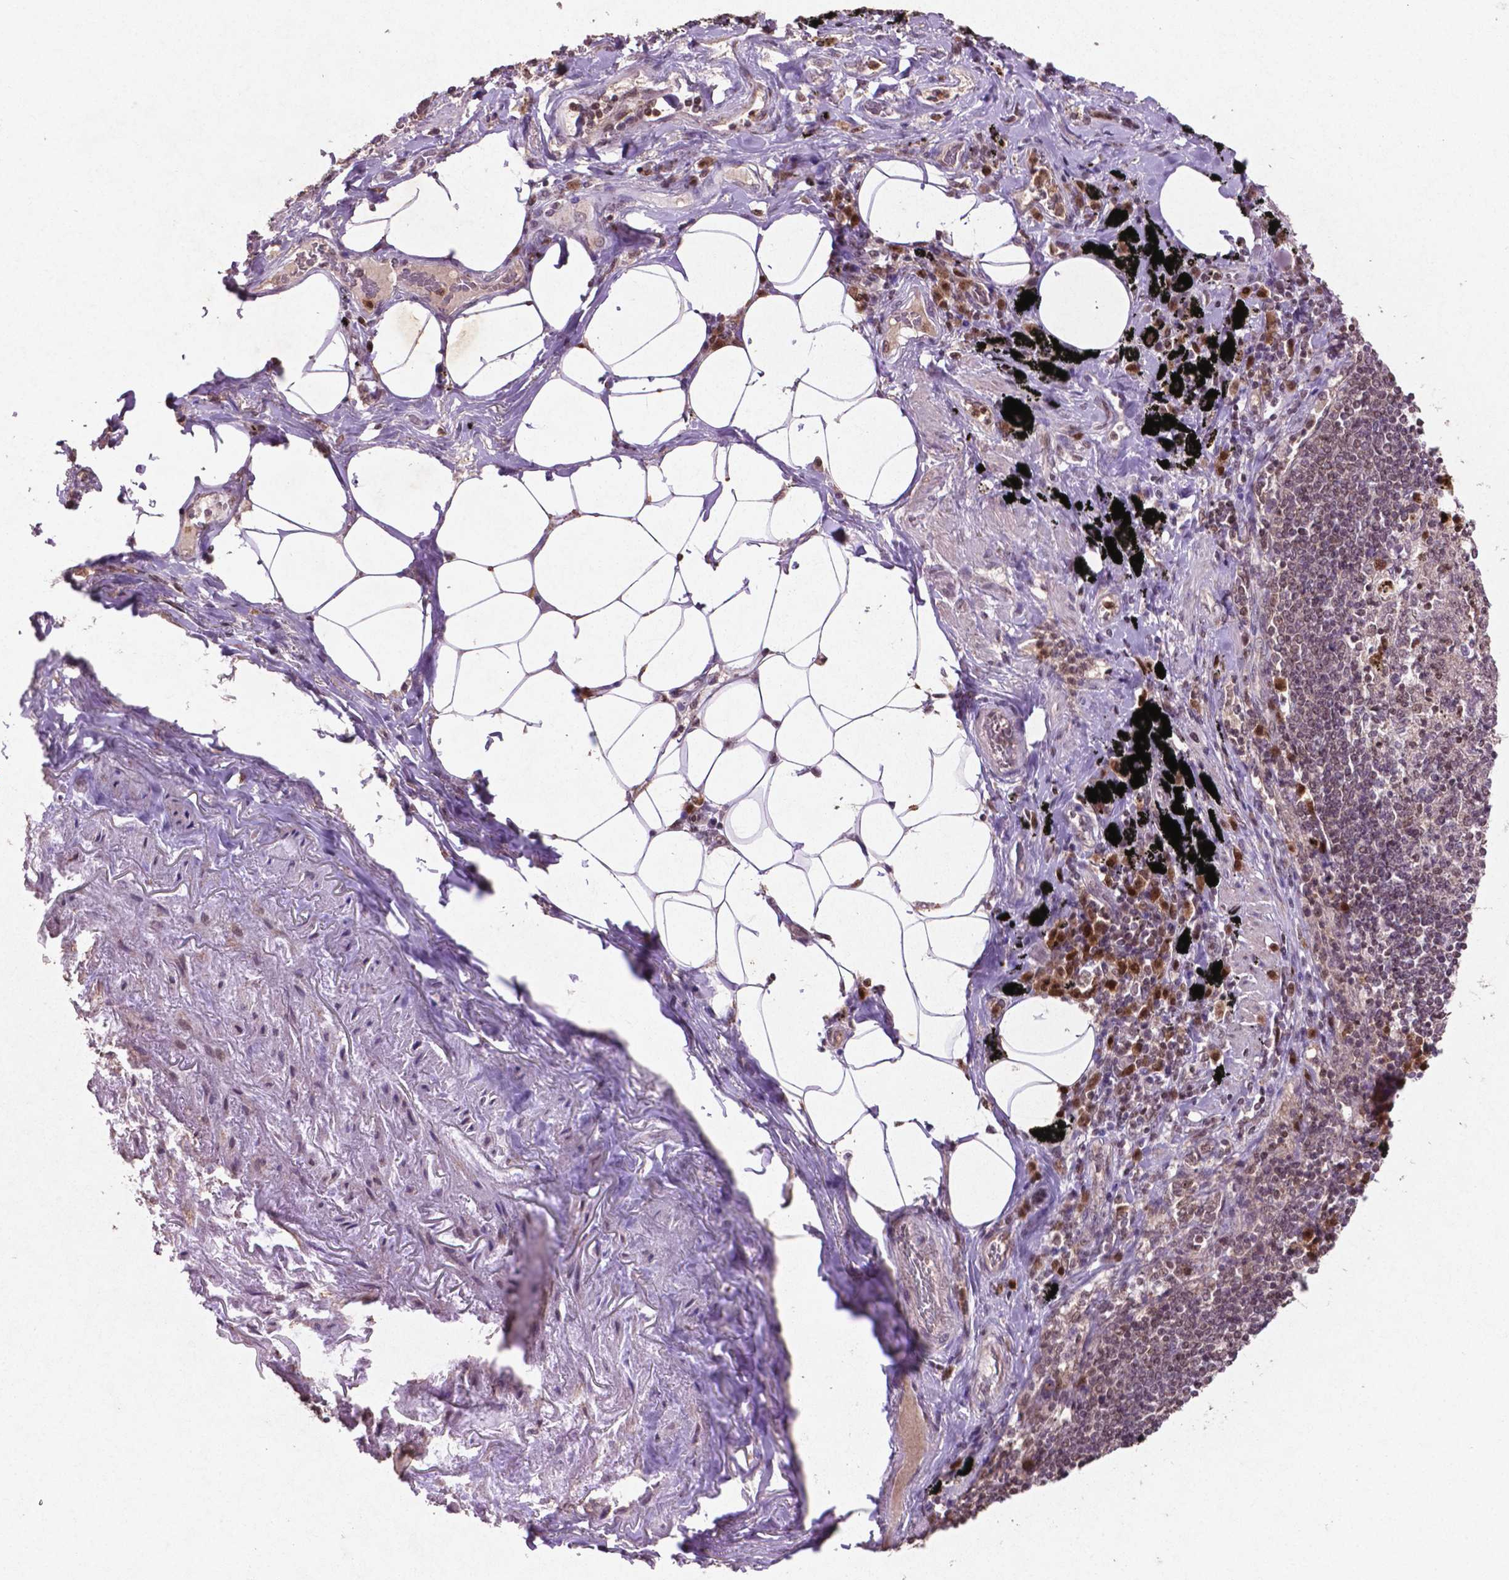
{"staining": {"intensity": "moderate", "quantity": ">75%", "location": "cytoplasmic/membranous"}, "tissue": "adipose tissue", "cell_type": "Adipocytes", "image_type": "normal", "snomed": [{"axis": "morphology", "description": "Normal tissue, NOS"}, {"axis": "topography", "description": "Bronchus"}, {"axis": "topography", "description": "Lung"}], "caption": "Moderate cytoplasmic/membranous protein staining is identified in about >75% of adipocytes in adipose tissue. The protein is shown in brown color, while the nuclei are stained blue.", "gene": "GLRX", "patient": {"sex": "female", "age": 57}}